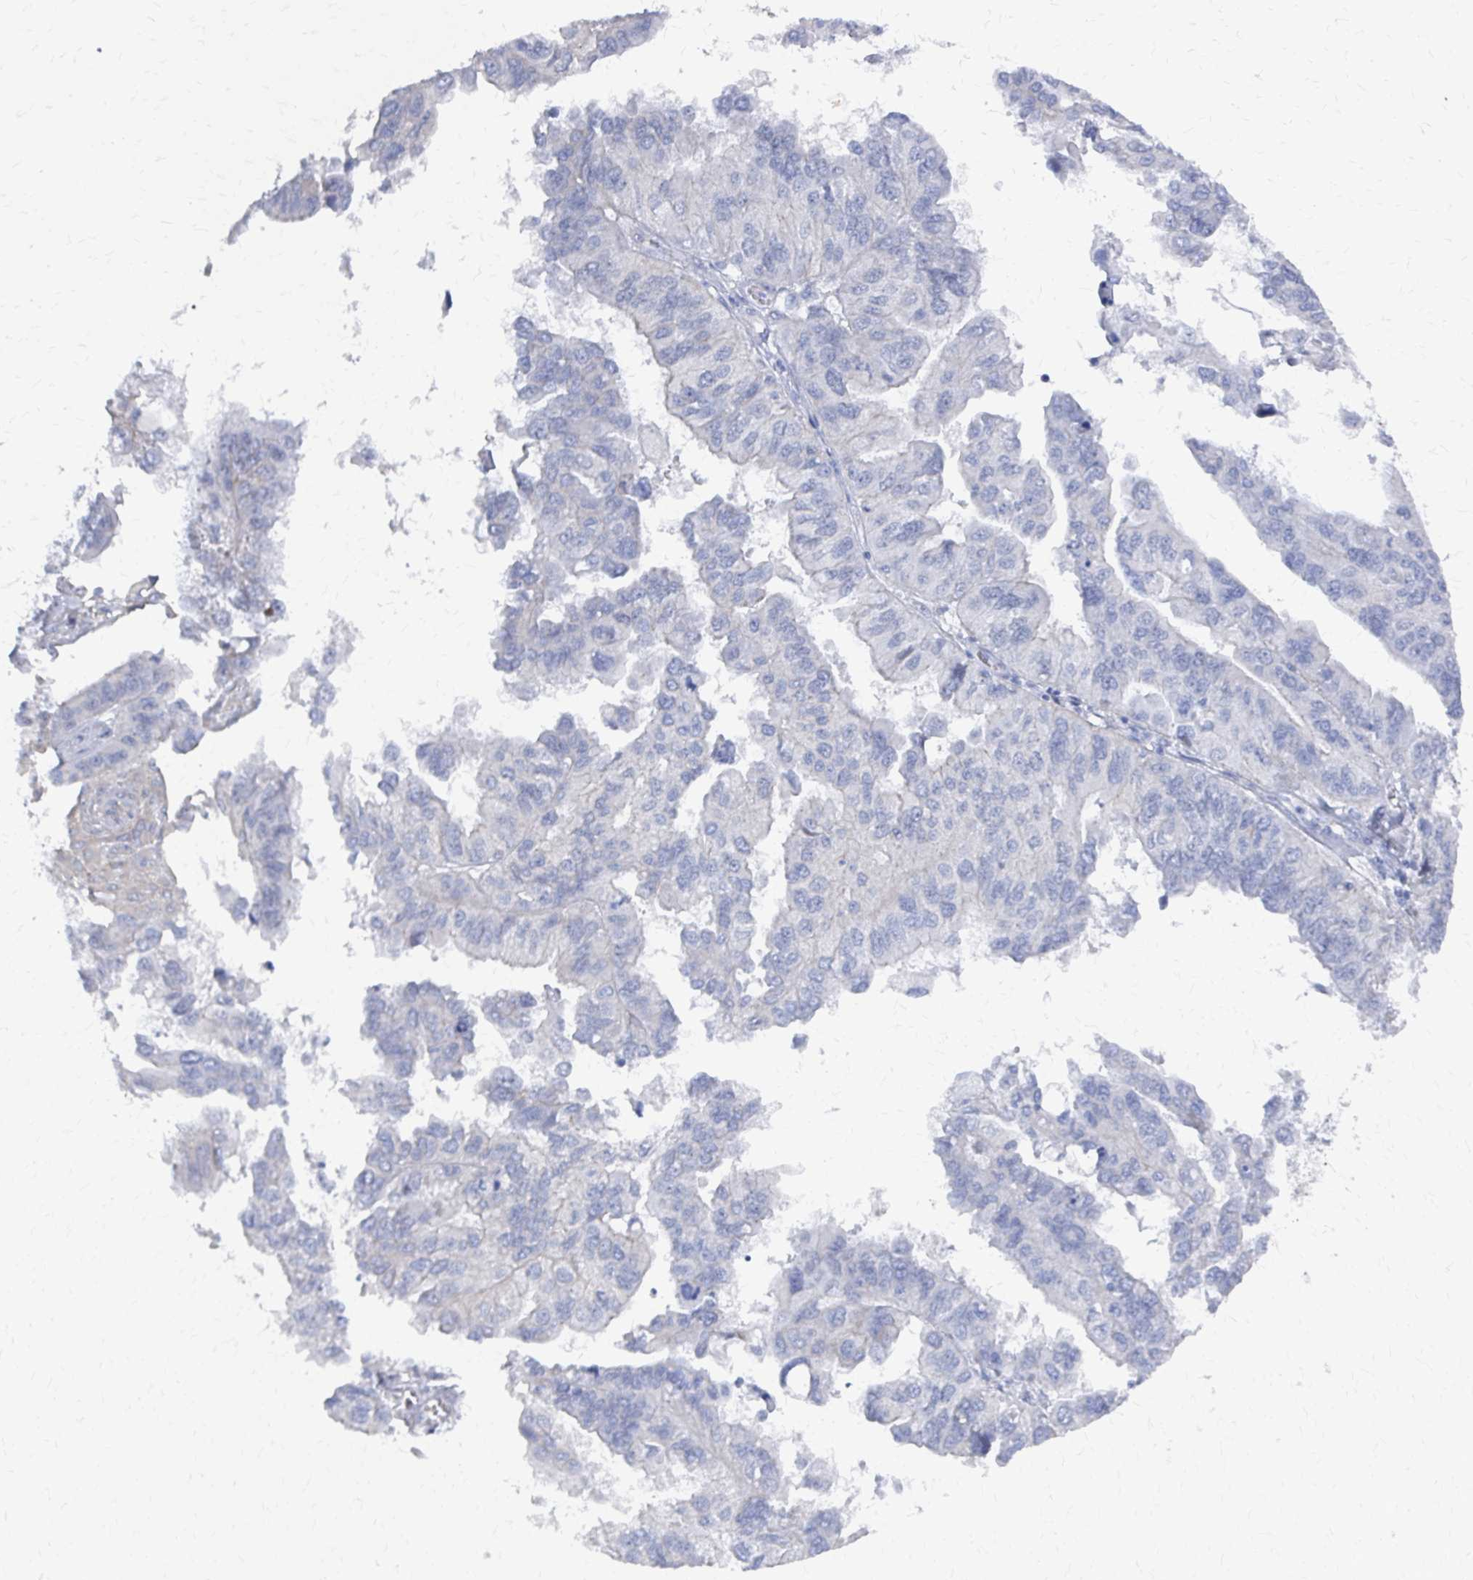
{"staining": {"intensity": "negative", "quantity": "none", "location": "none"}, "tissue": "ovarian cancer", "cell_type": "Tumor cells", "image_type": "cancer", "snomed": [{"axis": "morphology", "description": "Cystadenocarcinoma, serous, NOS"}, {"axis": "topography", "description": "Ovary"}], "caption": "IHC histopathology image of neoplastic tissue: human ovarian serous cystadenocarcinoma stained with DAB (3,3'-diaminobenzidine) displays no significant protein staining in tumor cells.", "gene": "PLEKHG7", "patient": {"sex": "female", "age": 79}}